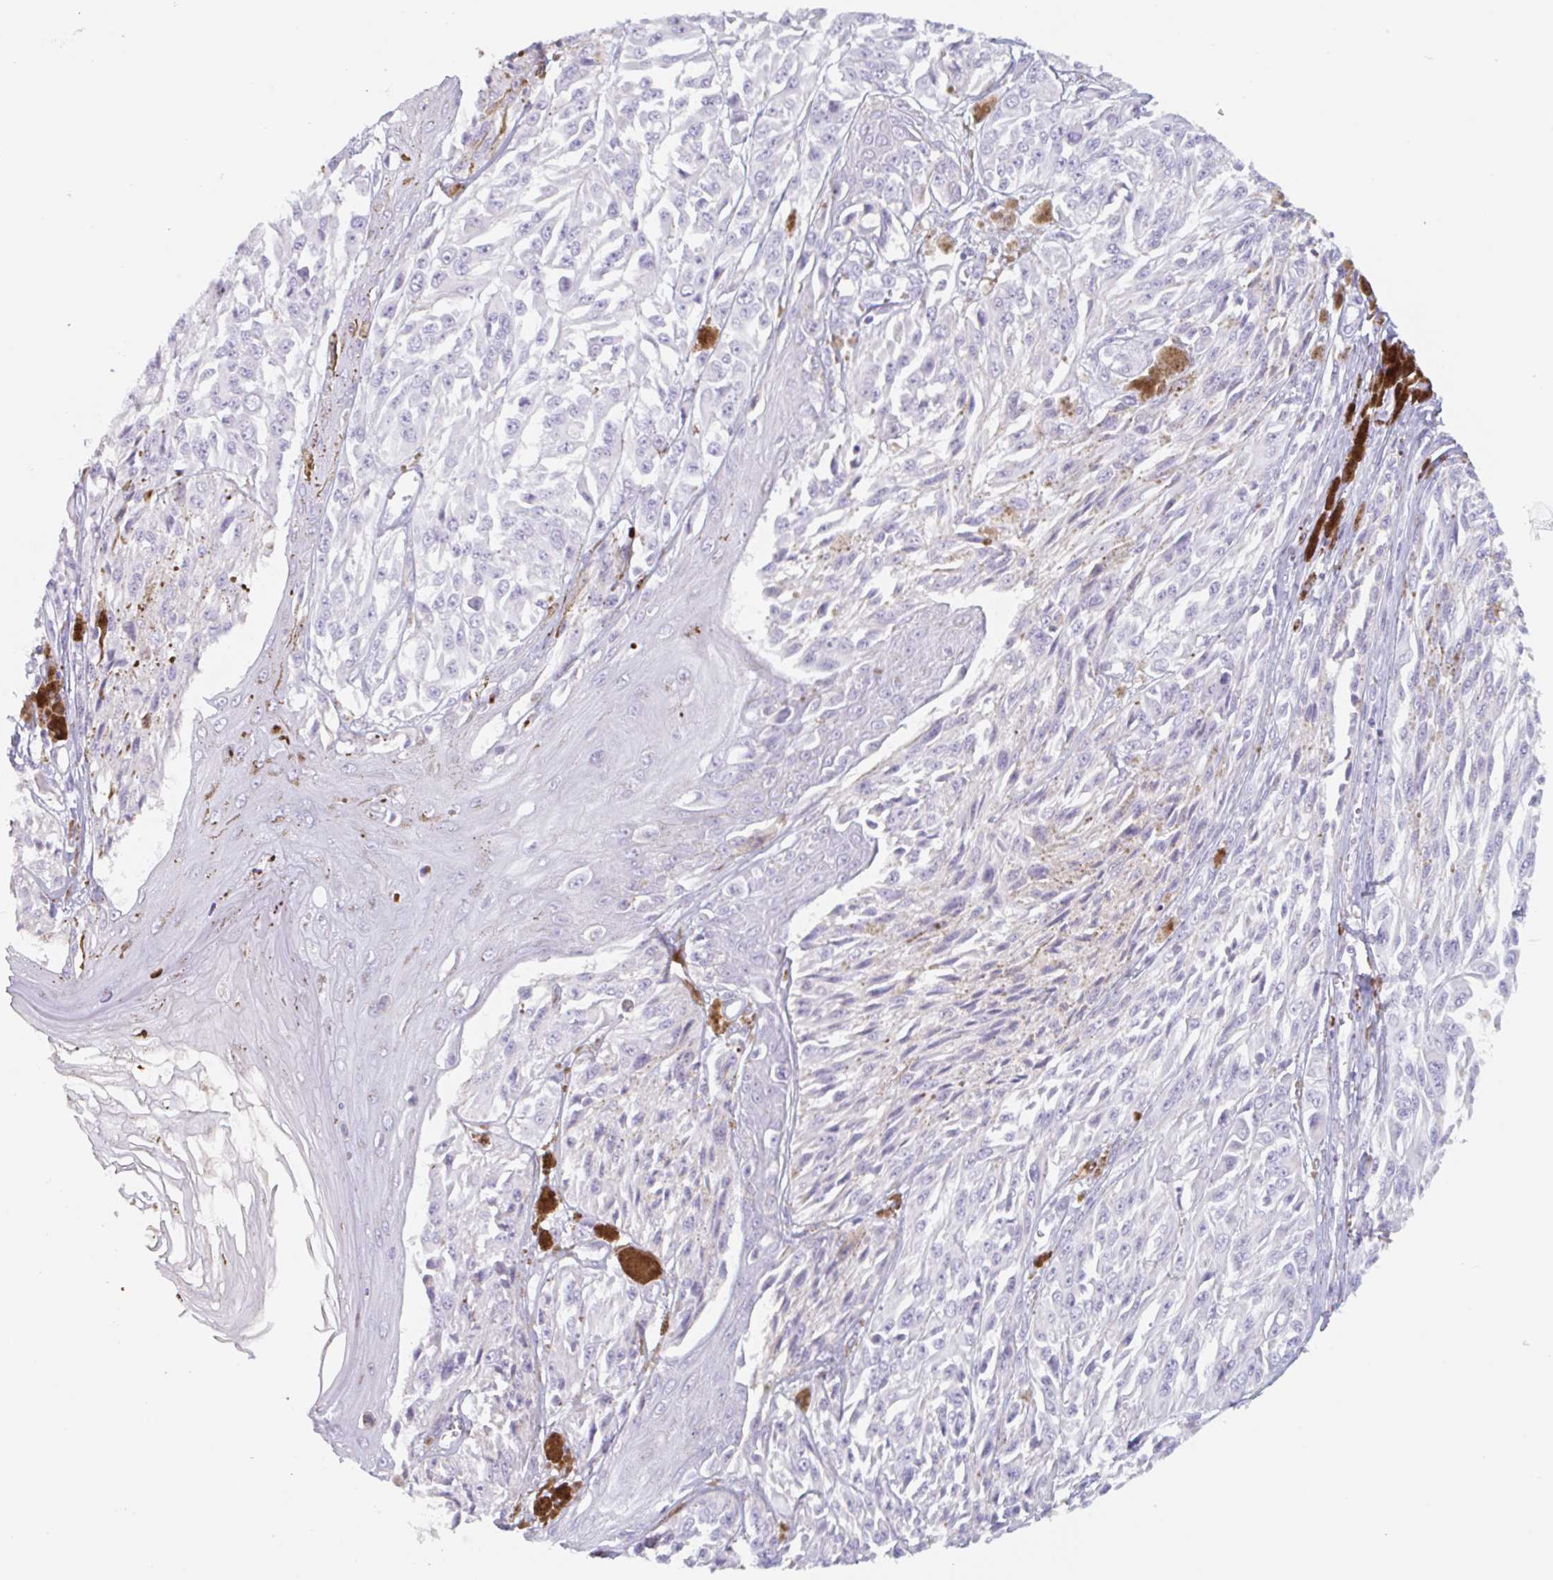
{"staining": {"intensity": "negative", "quantity": "none", "location": "none"}, "tissue": "melanoma", "cell_type": "Tumor cells", "image_type": "cancer", "snomed": [{"axis": "morphology", "description": "Malignant melanoma, NOS"}, {"axis": "topography", "description": "Skin"}], "caption": "A high-resolution micrograph shows immunohistochemistry (IHC) staining of malignant melanoma, which displays no significant staining in tumor cells.", "gene": "EMC4", "patient": {"sex": "male", "age": 94}}